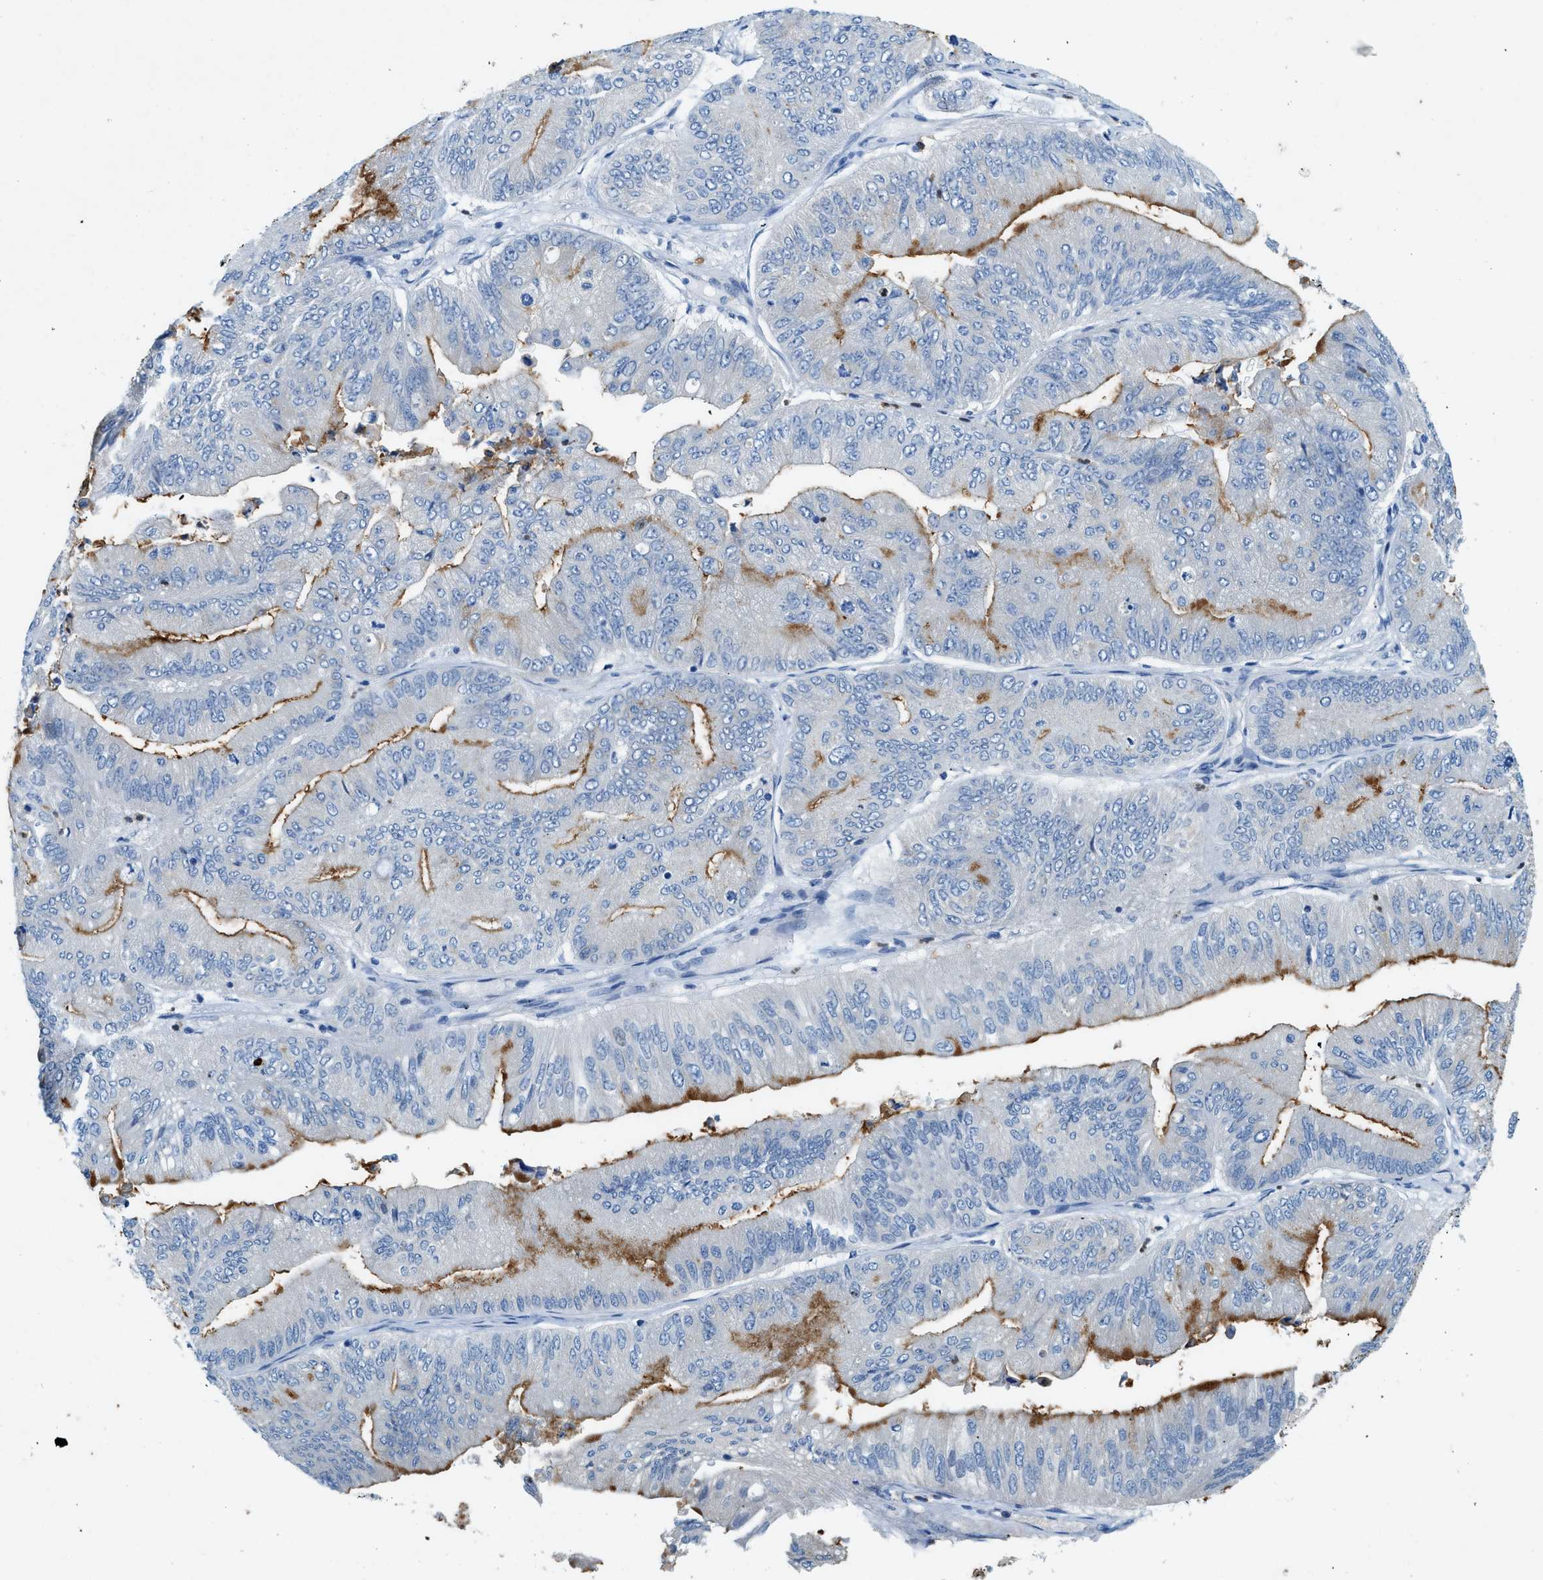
{"staining": {"intensity": "moderate", "quantity": "25%-75%", "location": "cytoplasmic/membranous"}, "tissue": "ovarian cancer", "cell_type": "Tumor cells", "image_type": "cancer", "snomed": [{"axis": "morphology", "description": "Cystadenocarcinoma, mucinous, NOS"}, {"axis": "topography", "description": "Ovary"}], "caption": "IHC micrograph of human ovarian mucinous cystadenocarcinoma stained for a protein (brown), which shows medium levels of moderate cytoplasmic/membranous positivity in about 25%-75% of tumor cells.", "gene": "ZDHHC13", "patient": {"sex": "female", "age": 61}}